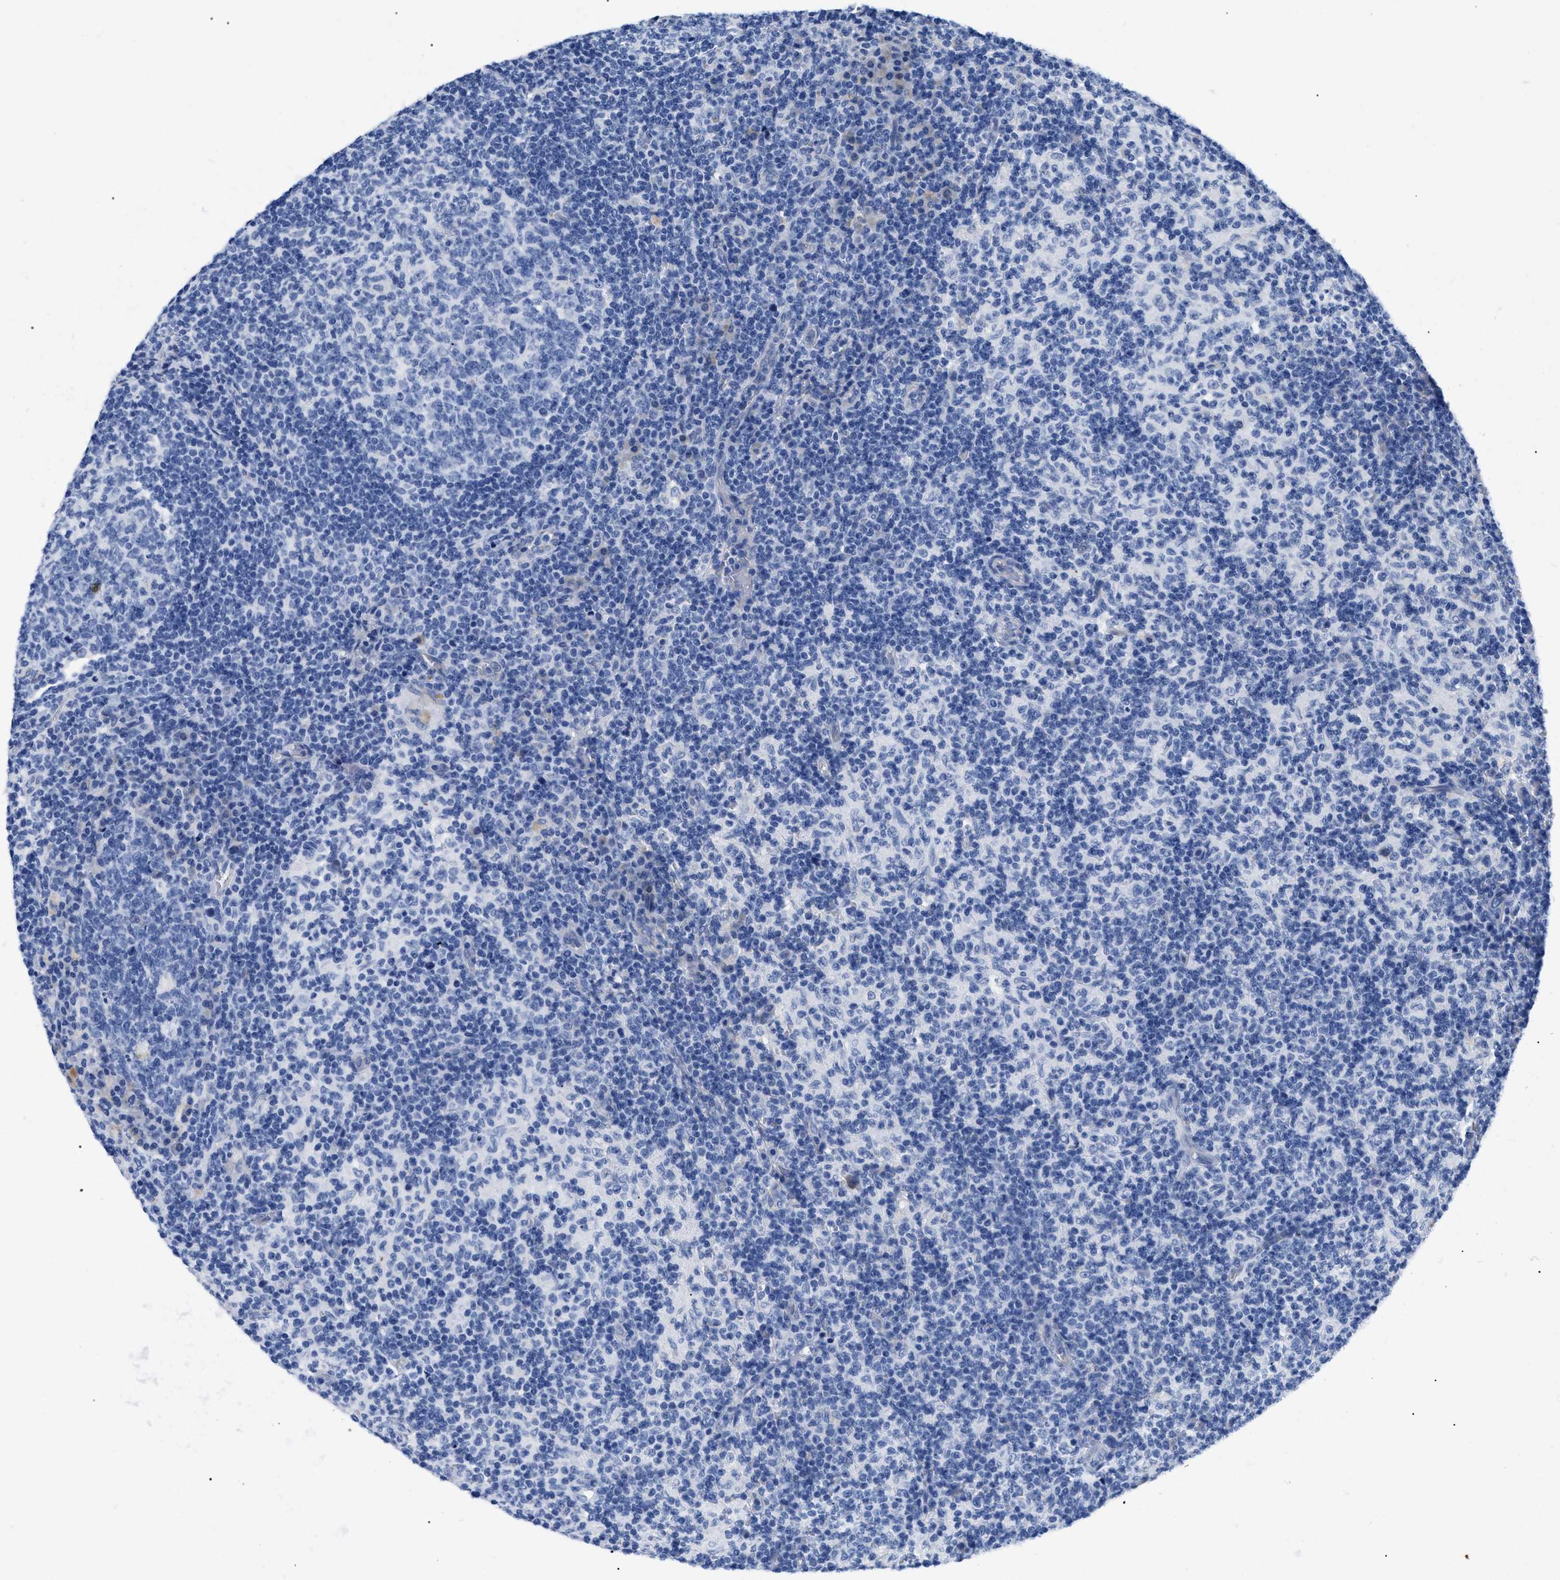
{"staining": {"intensity": "negative", "quantity": "none", "location": "none"}, "tissue": "lymph node", "cell_type": "Germinal center cells", "image_type": "normal", "snomed": [{"axis": "morphology", "description": "Normal tissue, NOS"}, {"axis": "morphology", "description": "Inflammation, NOS"}, {"axis": "topography", "description": "Lymph node"}], "caption": "A high-resolution micrograph shows IHC staining of benign lymph node, which demonstrates no significant positivity in germinal center cells.", "gene": "TMEM68", "patient": {"sex": "male", "age": 55}}